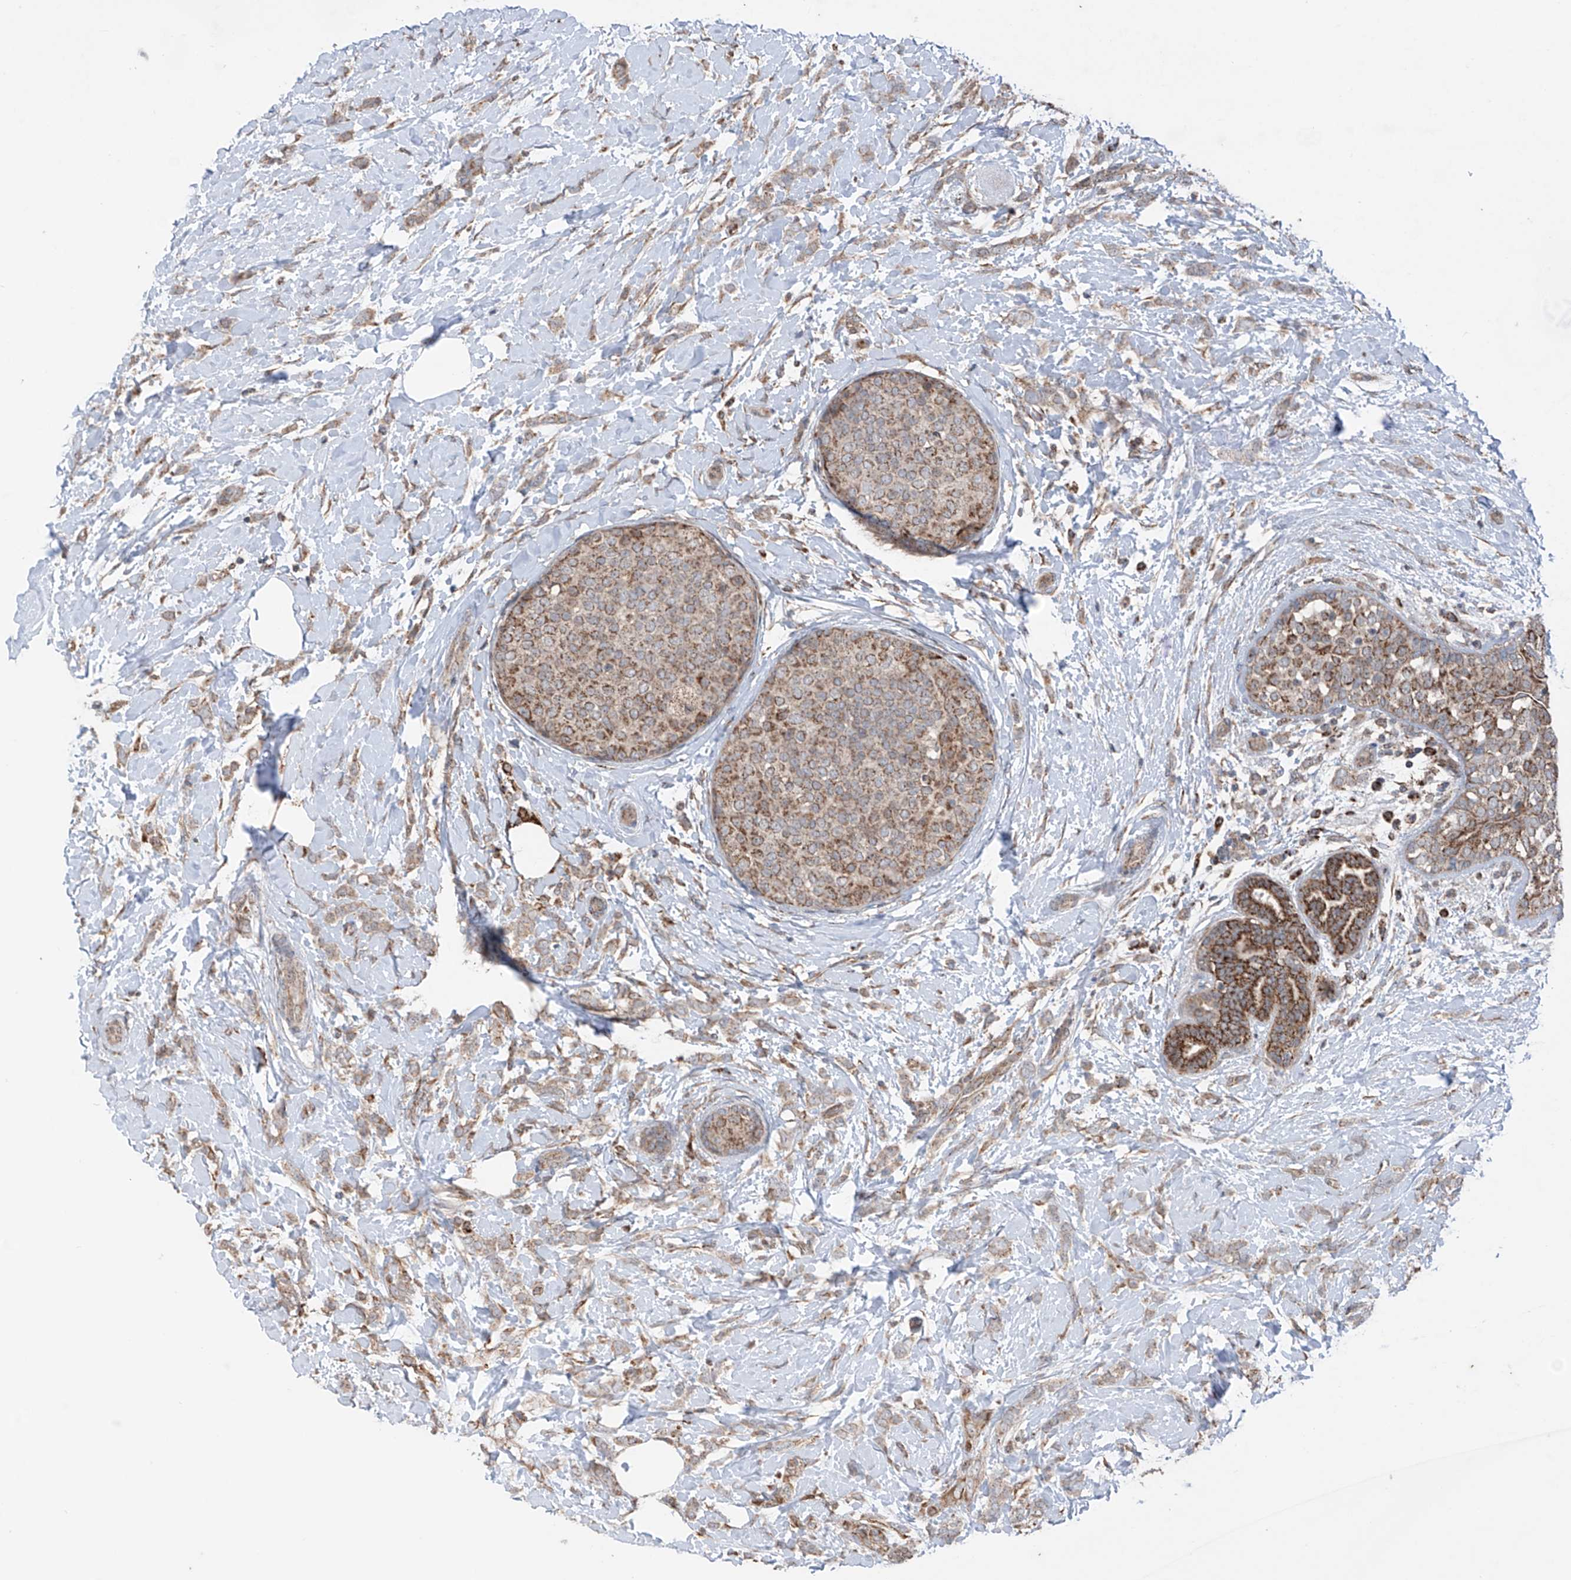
{"staining": {"intensity": "weak", "quantity": ">75%", "location": "cytoplasmic/membranous"}, "tissue": "breast cancer", "cell_type": "Tumor cells", "image_type": "cancer", "snomed": [{"axis": "morphology", "description": "Lobular carcinoma, in situ"}, {"axis": "morphology", "description": "Lobular carcinoma"}, {"axis": "topography", "description": "Breast"}], "caption": "A brown stain labels weak cytoplasmic/membranous positivity of a protein in human lobular carcinoma (breast) tumor cells.", "gene": "SAMD3", "patient": {"sex": "female", "age": 41}}